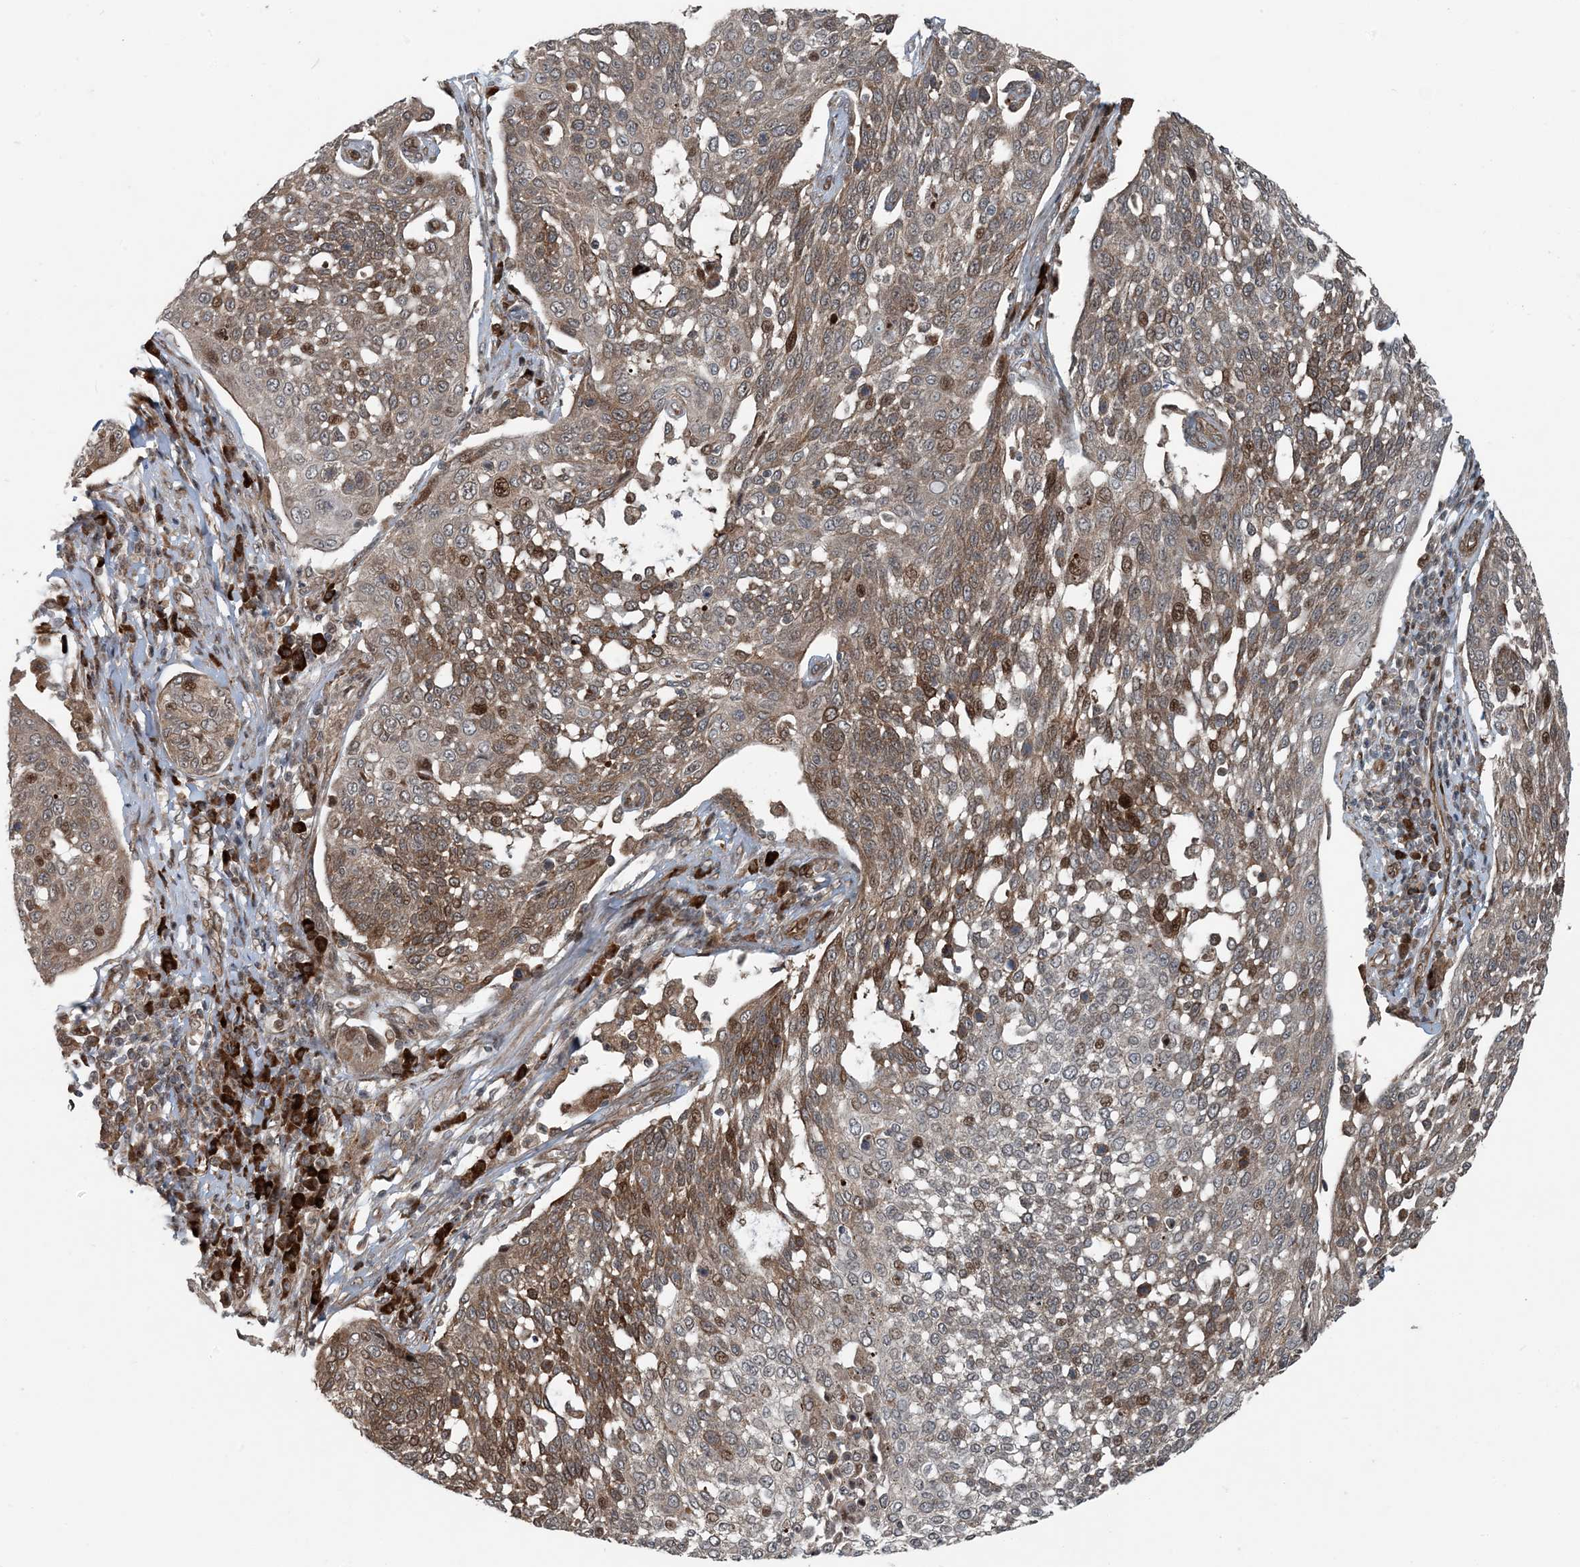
{"staining": {"intensity": "moderate", "quantity": ">75%", "location": "cytoplasmic/membranous,nuclear"}, "tissue": "cervical cancer", "cell_type": "Tumor cells", "image_type": "cancer", "snomed": [{"axis": "morphology", "description": "Squamous cell carcinoma, NOS"}, {"axis": "topography", "description": "Cervix"}], "caption": "A medium amount of moderate cytoplasmic/membranous and nuclear positivity is present in approximately >75% of tumor cells in cervical cancer (squamous cell carcinoma) tissue.", "gene": "EDEM2", "patient": {"sex": "female", "age": 34}}